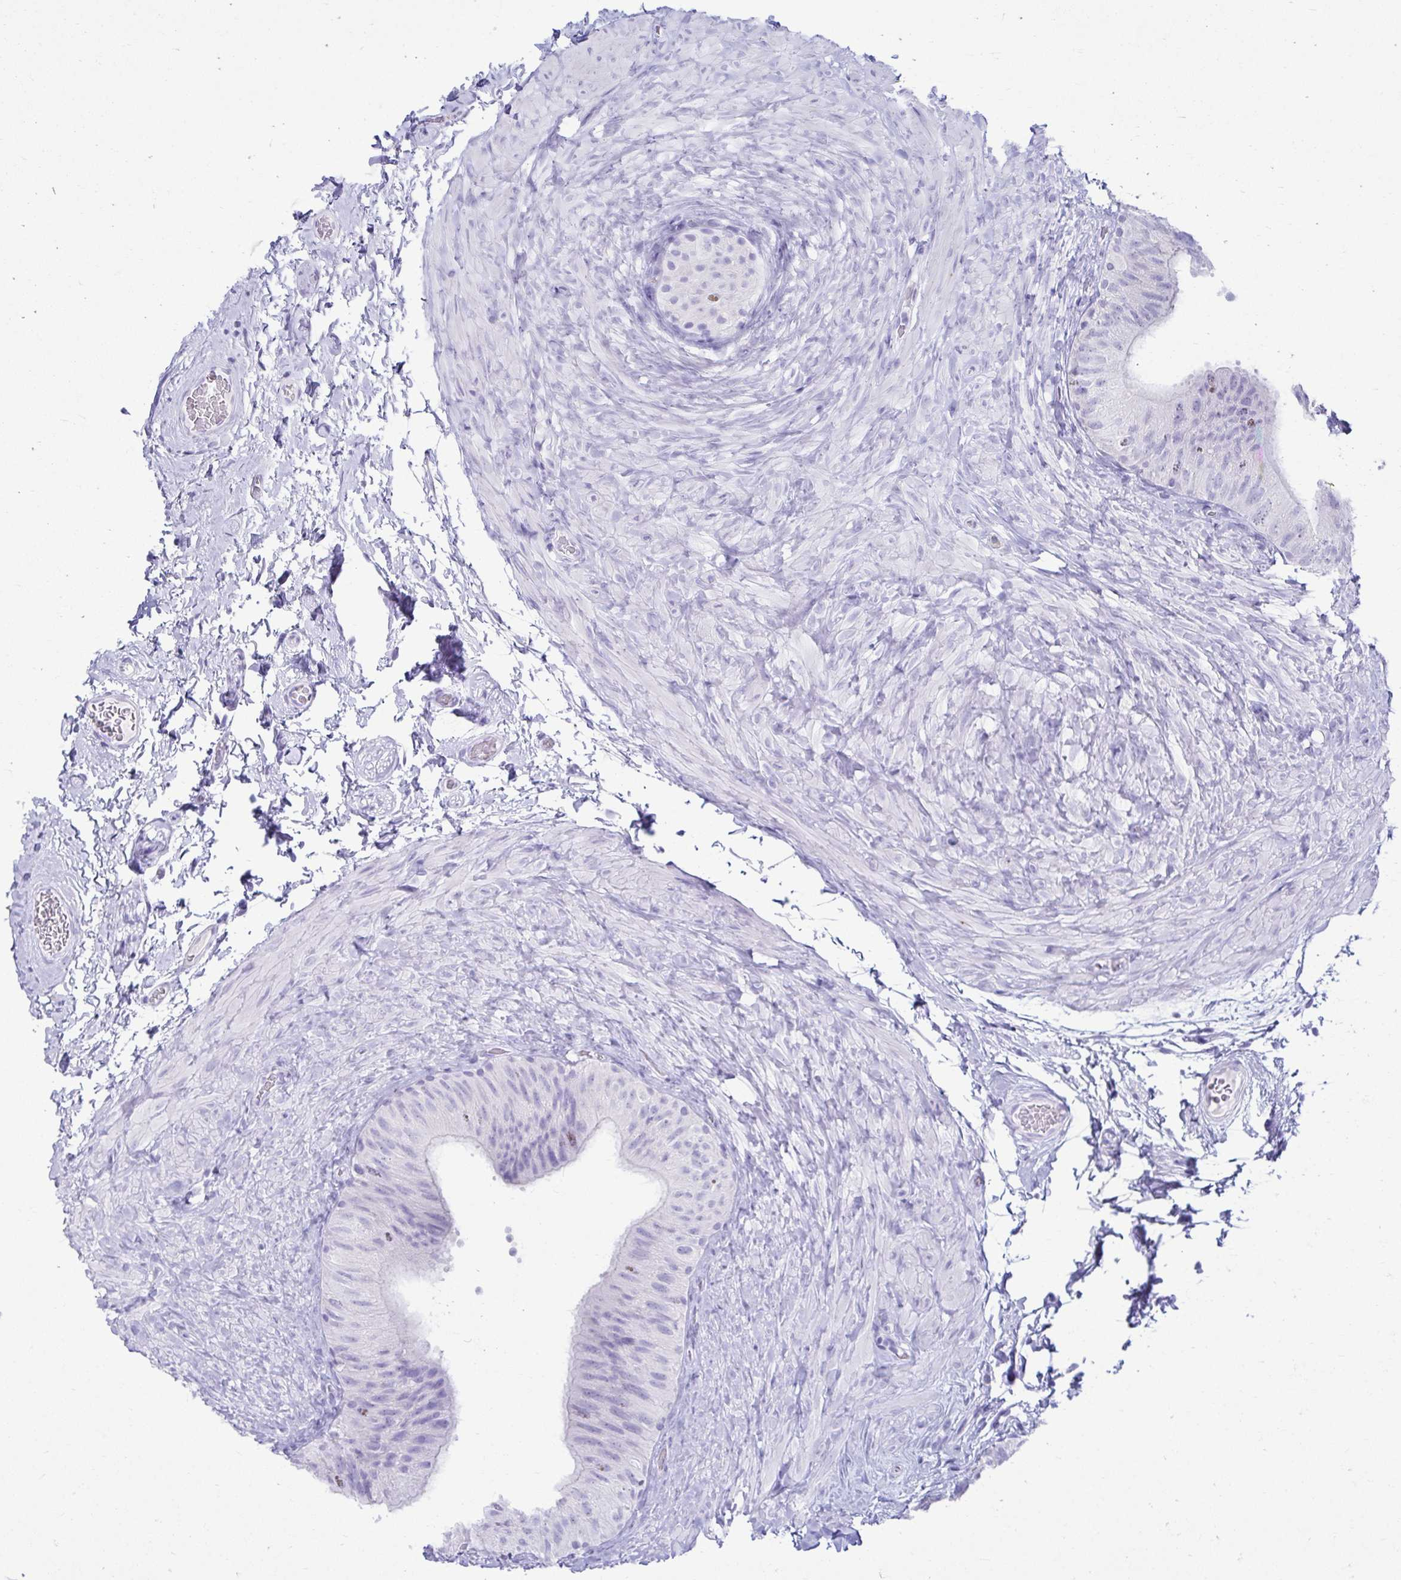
{"staining": {"intensity": "negative", "quantity": "none", "location": "none"}, "tissue": "epididymis", "cell_type": "Glandular cells", "image_type": "normal", "snomed": [{"axis": "morphology", "description": "Normal tissue, NOS"}, {"axis": "topography", "description": "Epididymis, spermatic cord, NOS"}, {"axis": "topography", "description": "Epididymis"}], "caption": "Immunohistochemistry of unremarkable human epididymis exhibits no expression in glandular cells.", "gene": "ATP4B", "patient": {"sex": "male", "age": 31}}